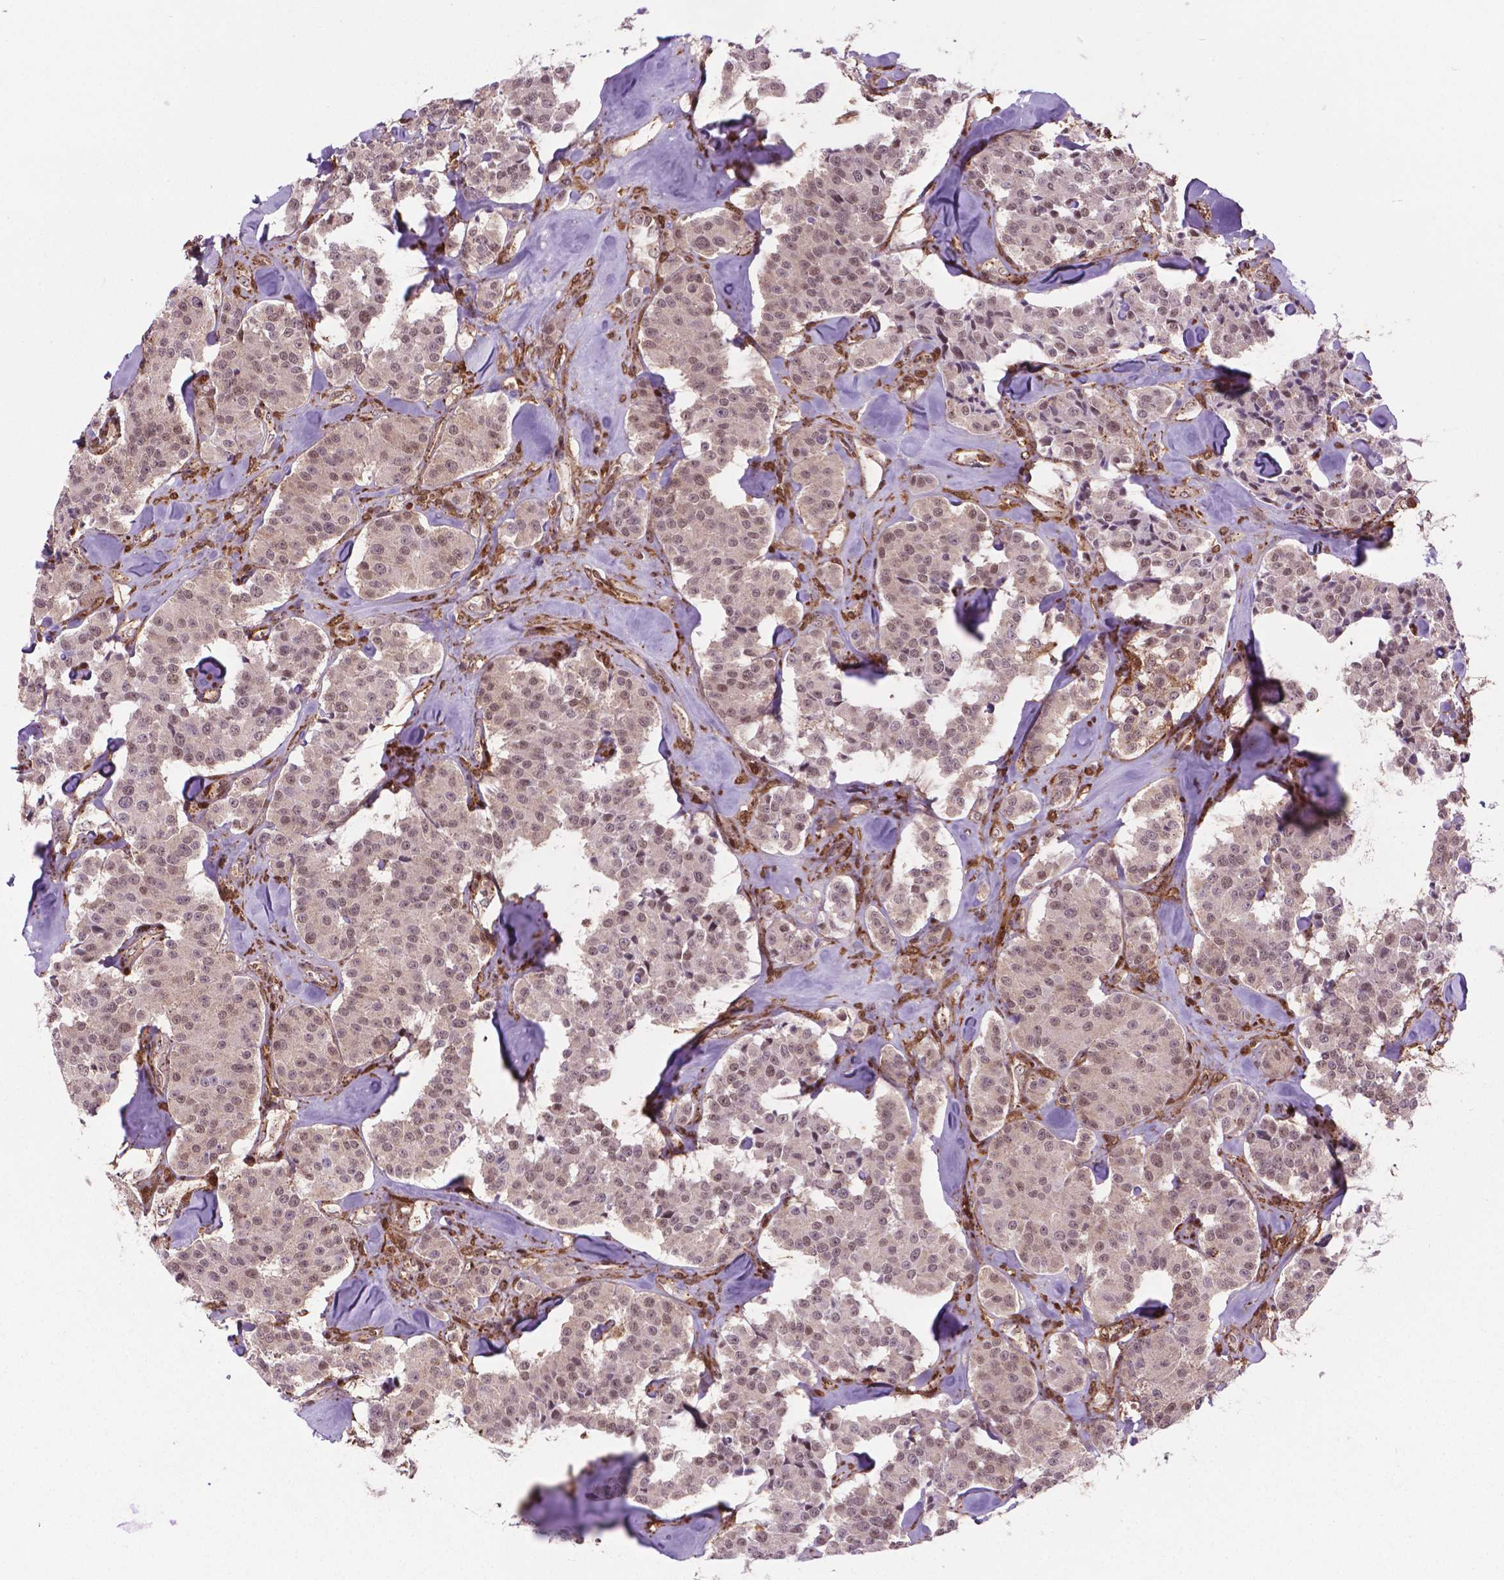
{"staining": {"intensity": "negative", "quantity": "none", "location": "none"}, "tissue": "carcinoid", "cell_type": "Tumor cells", "image_type": "cancer", "snomed": [{"axis": "morphology", "description": "Carcinoid, malignant, NOS"}, {"axis": "topography", "description": "Pancreas"}], "caption": "Micrograph shows no protein expression in tumor cells of carcinoid tissue.", "gene": "PLIN3", "patient": {"sex": "male", "age": 41}}